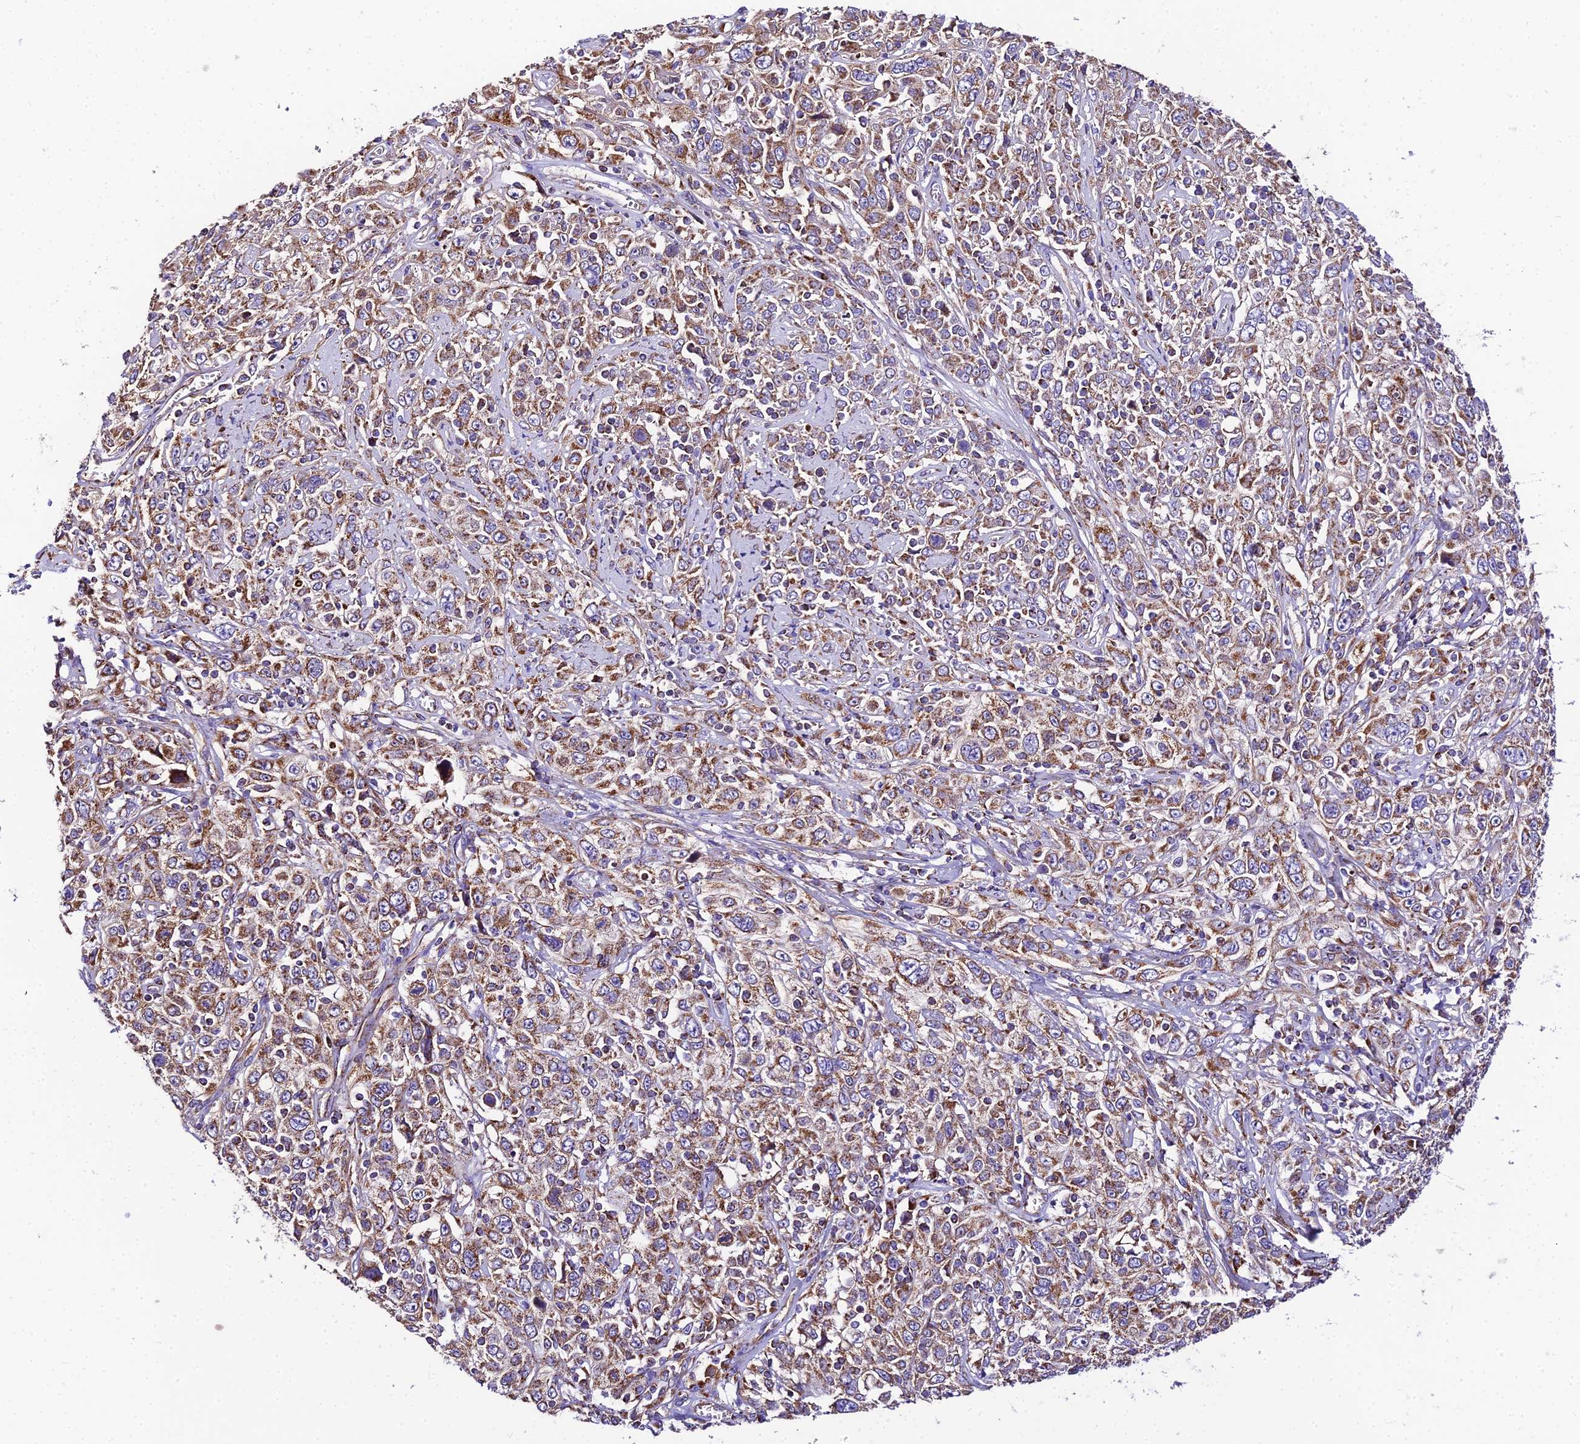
{"staining": {"intensity": "moderate", "quantity": ">75%", "location": "cytoplasmic/membranous"}, "tissue": "cervical cancer", "cell_type": "Tumor cells", "image_type": "cancer", "snomed": [{"axis": "morphology", "description": "Squamous cell carcinoma, NOS"}, {"axis": "topography", "description": "Cervix"}], "caption": "Cervical cancer (squamous cell carcinoma) tissue shows moderate cytoplasmic/membranous expression in approximately >75% of tumor cells, visualized by immunohistochemistry. (Stains: DAB in brown, nuclei in blue, Microscopy: brightfield microscopy at high magnification).", "gene": "OCIAD1", "patient": {"sex": "female", "age": 46}}